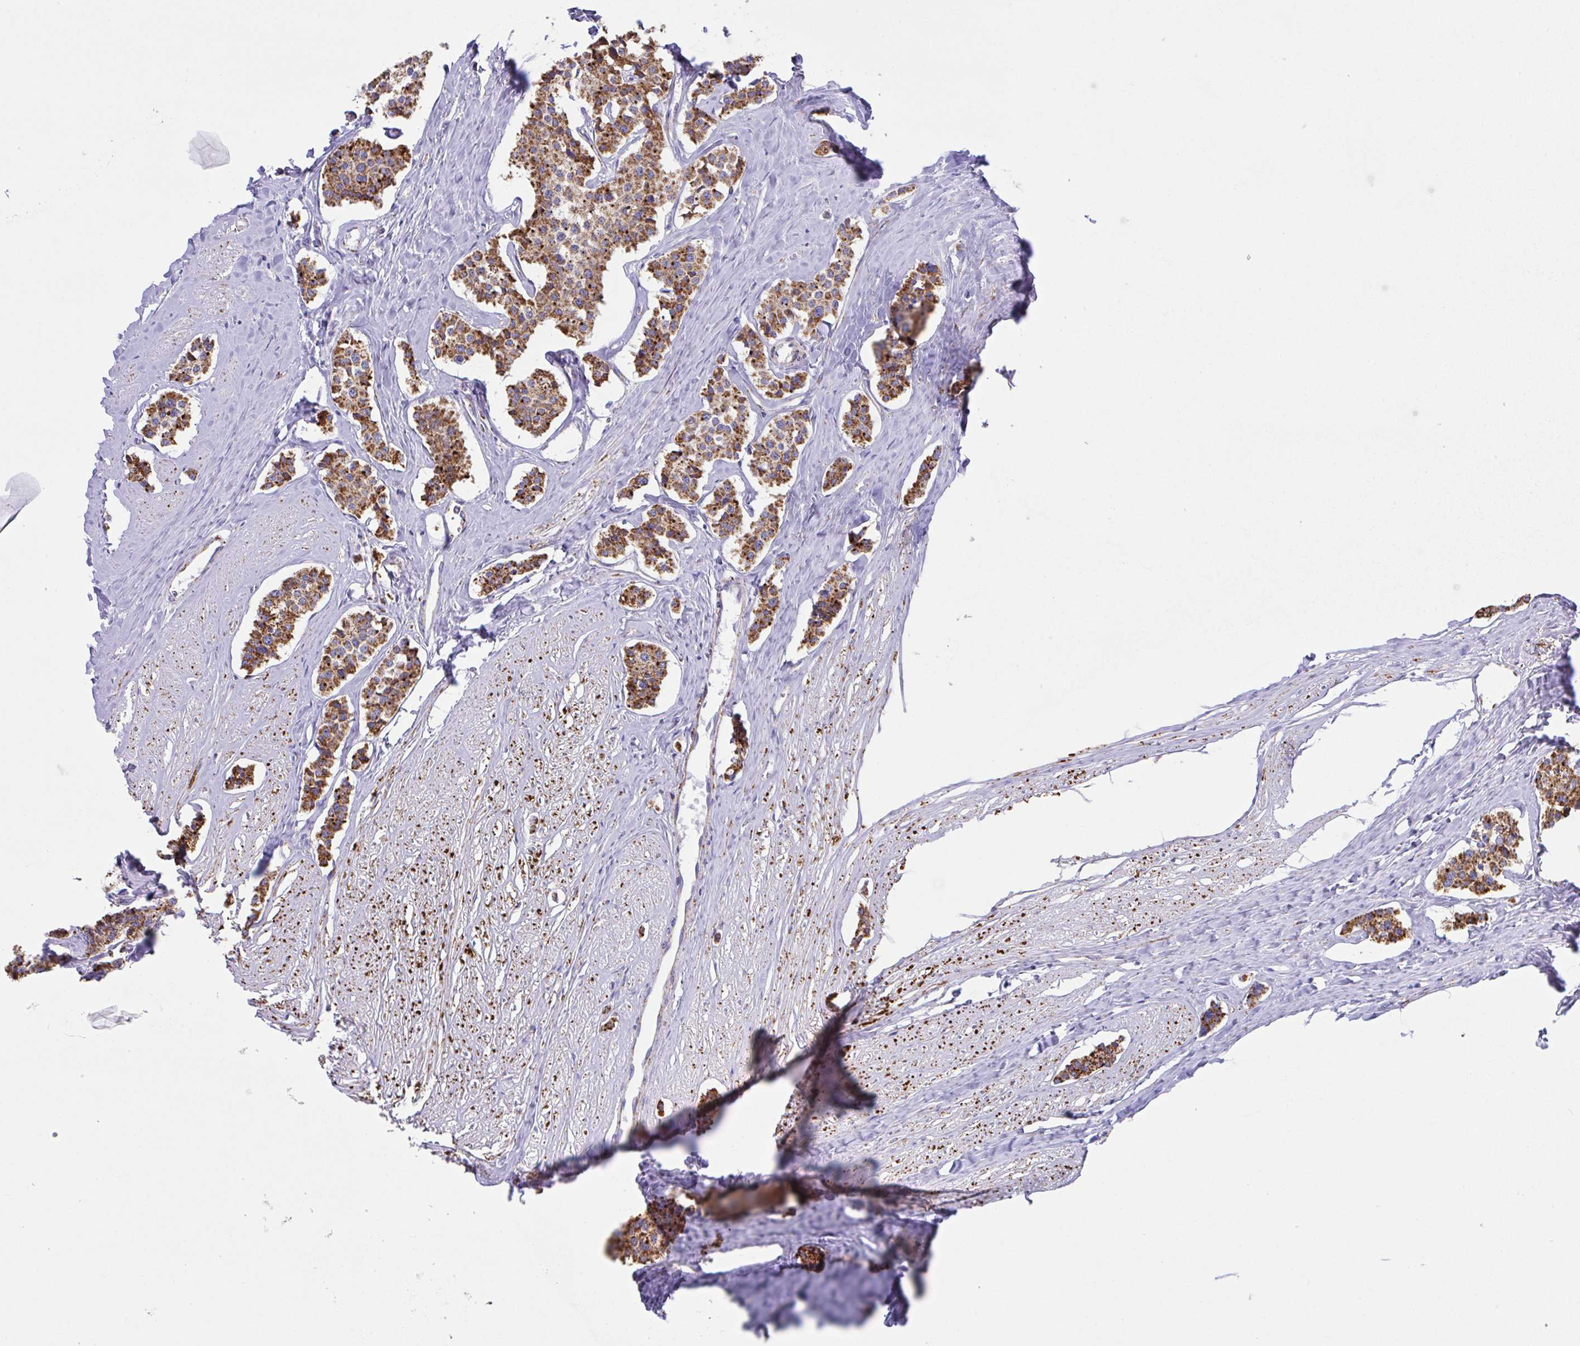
{"staining": {"intensity": "strong", "quantity": ">75%", "location": "cytoplasmic/membranous"}, "tissue": "carcinoid", "cell_type": "Tumor cells", "image_type": "cancer", "snomed": [{"axis": "morphology", "description": "Carcinoid, malignant, NOS"}, {"axis": "topography", "description": "Small intestine"}], "caption": "Carcinoid tissue shows strong cytoplasmic/membranous expression in approximately >75% of tumor cells, visualized by immunohistochemistry.", "gene": "PCMTD2", "patient": {"sex": "male", "age": 60}}